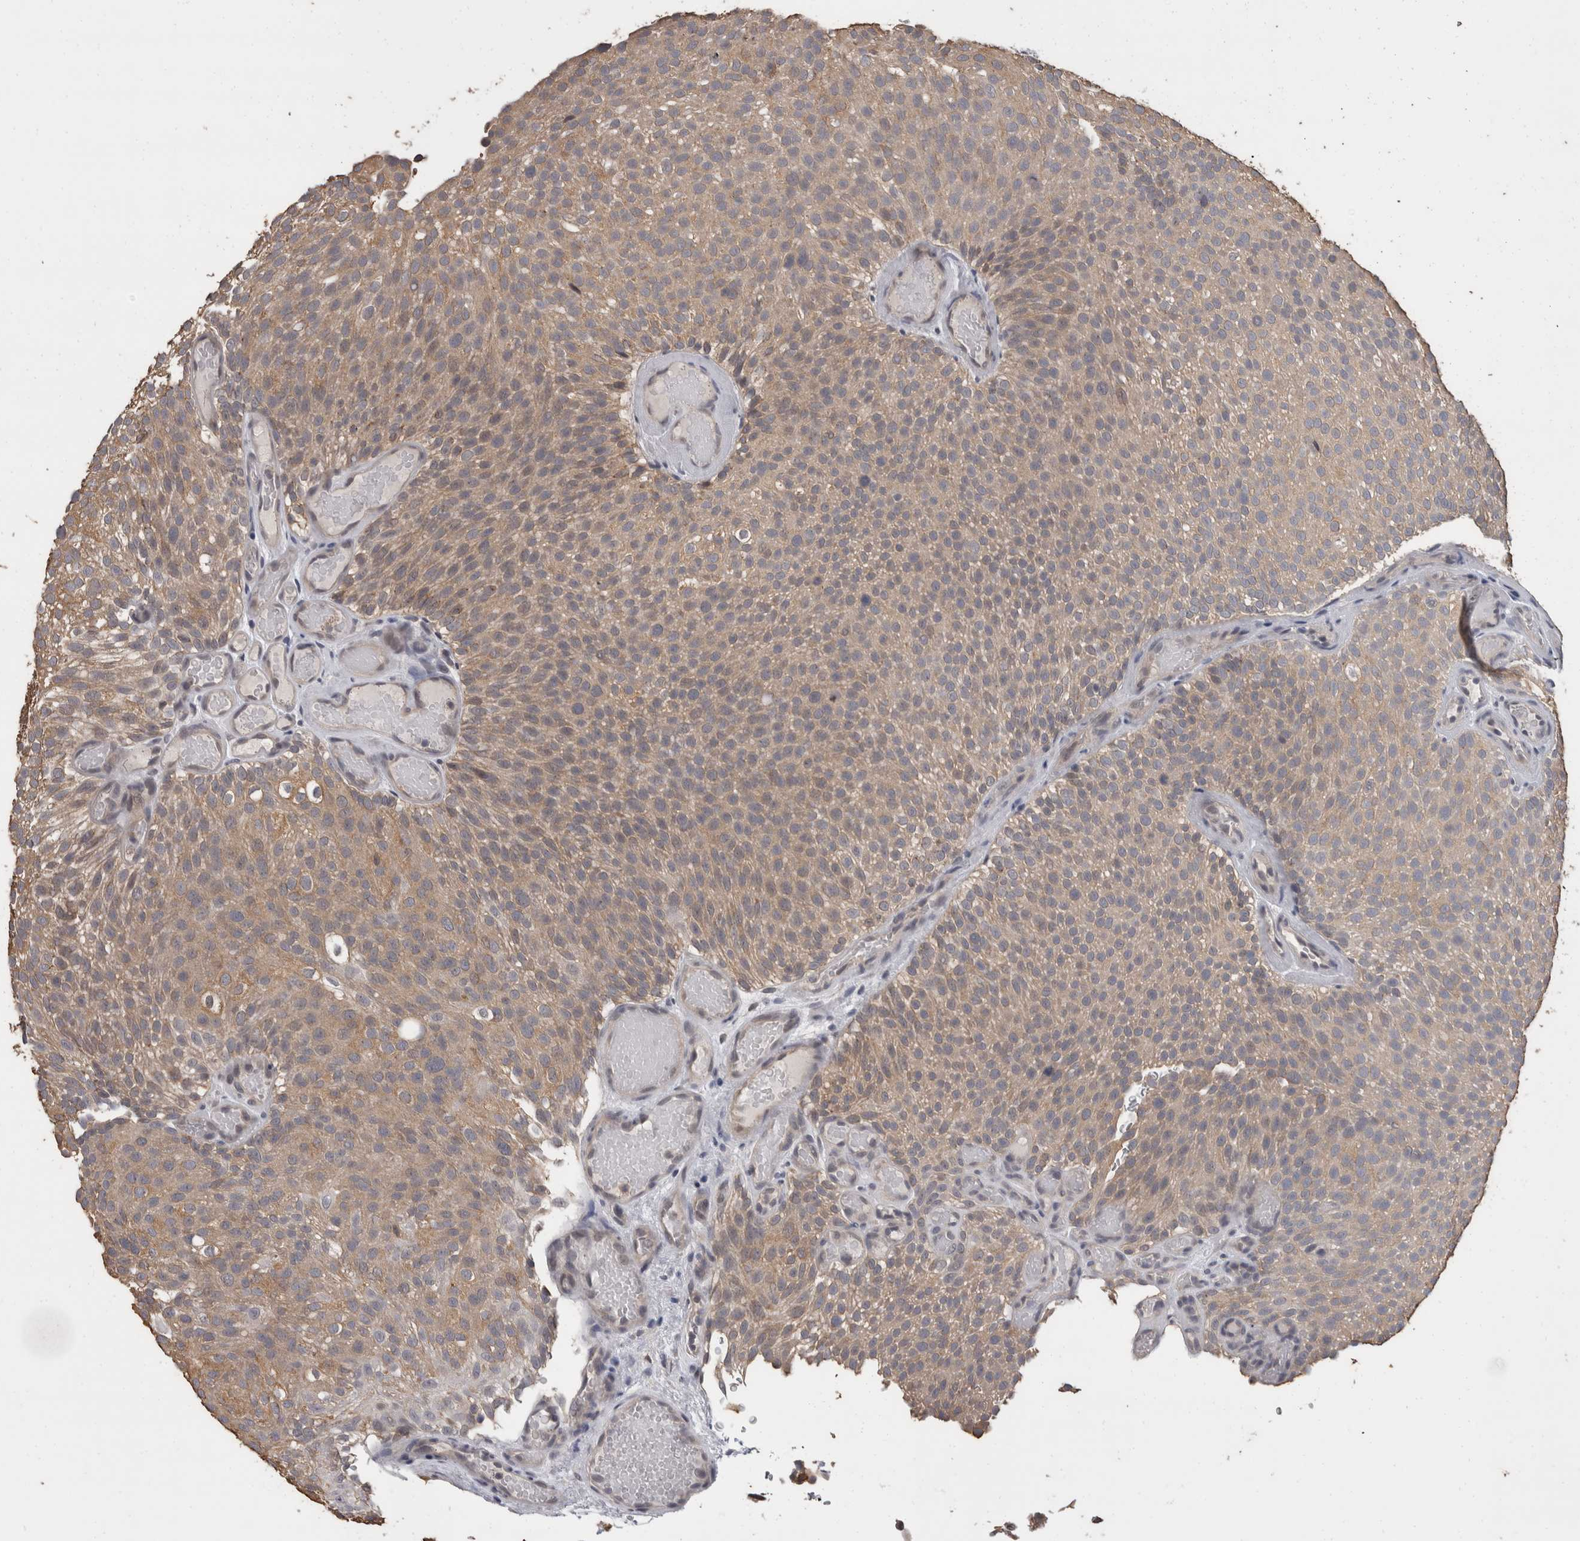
{"staining": {"intensity": "weak", "quantity": ">75%", "location": "cytoplasmic/membranous"}, "tissue": "urothelial cancer", "cell_type": "Tumor cells", "image_type": "cancer", "snomed": [{"axis": "morphology", "description": "Urothelial carcinoma, Low grade"}, {"axis": "topography", "description": "Urinary bladder"}], "caption": "Human urothelial carcinoma (low-grade) stained with a brown dye shows weak cytoplasmic/membranous positive staining in about >75% of tumor cells.", "gene": "FHOD3", "patient": {"sex": "male", "age": 78}}